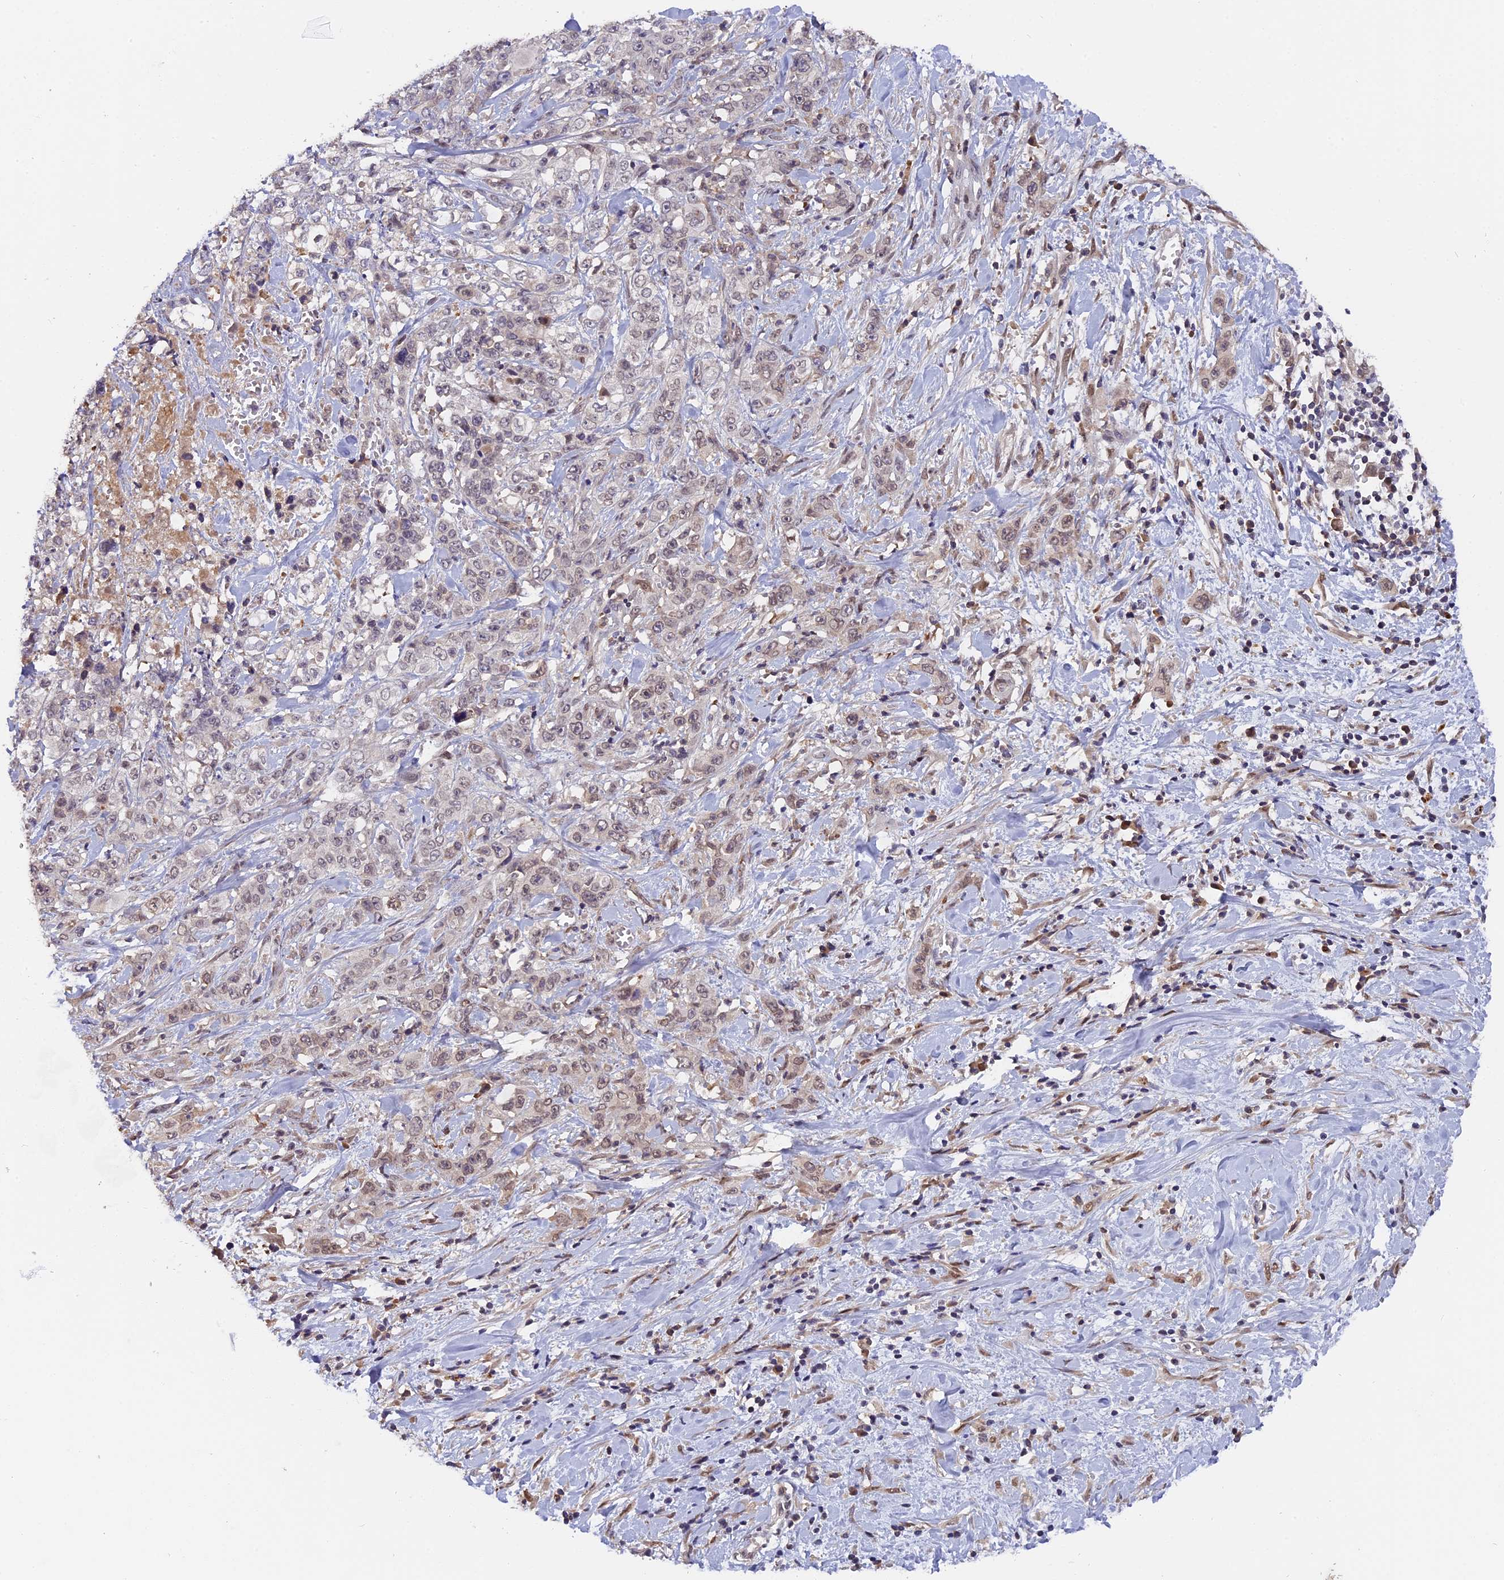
{"staining": {"intensity": "weak", "quantity": "25%-75%", "location": "nuclear"}, "tissue": "stomach cancer", "cell_type": "Tumor cells", "image_type": "cancer", "snomed": [{"axis": "morphology", "description": "Adenocarcinoma, NOS"}, {"axis": "topography", "description": "Stomach, upper"}], "caption": "Immunohistochemical staining of adenocarcinoma (stomach) shows low levels of weak nuclear staining in approximately 25%-75% of tumor cells. (Stains: DAB in brown, nuclei in blue, Microscopy: brightfield microscopy at high magnification).", "gene": "PYGO1", "patient": {"sex": "male", "age": 62}}